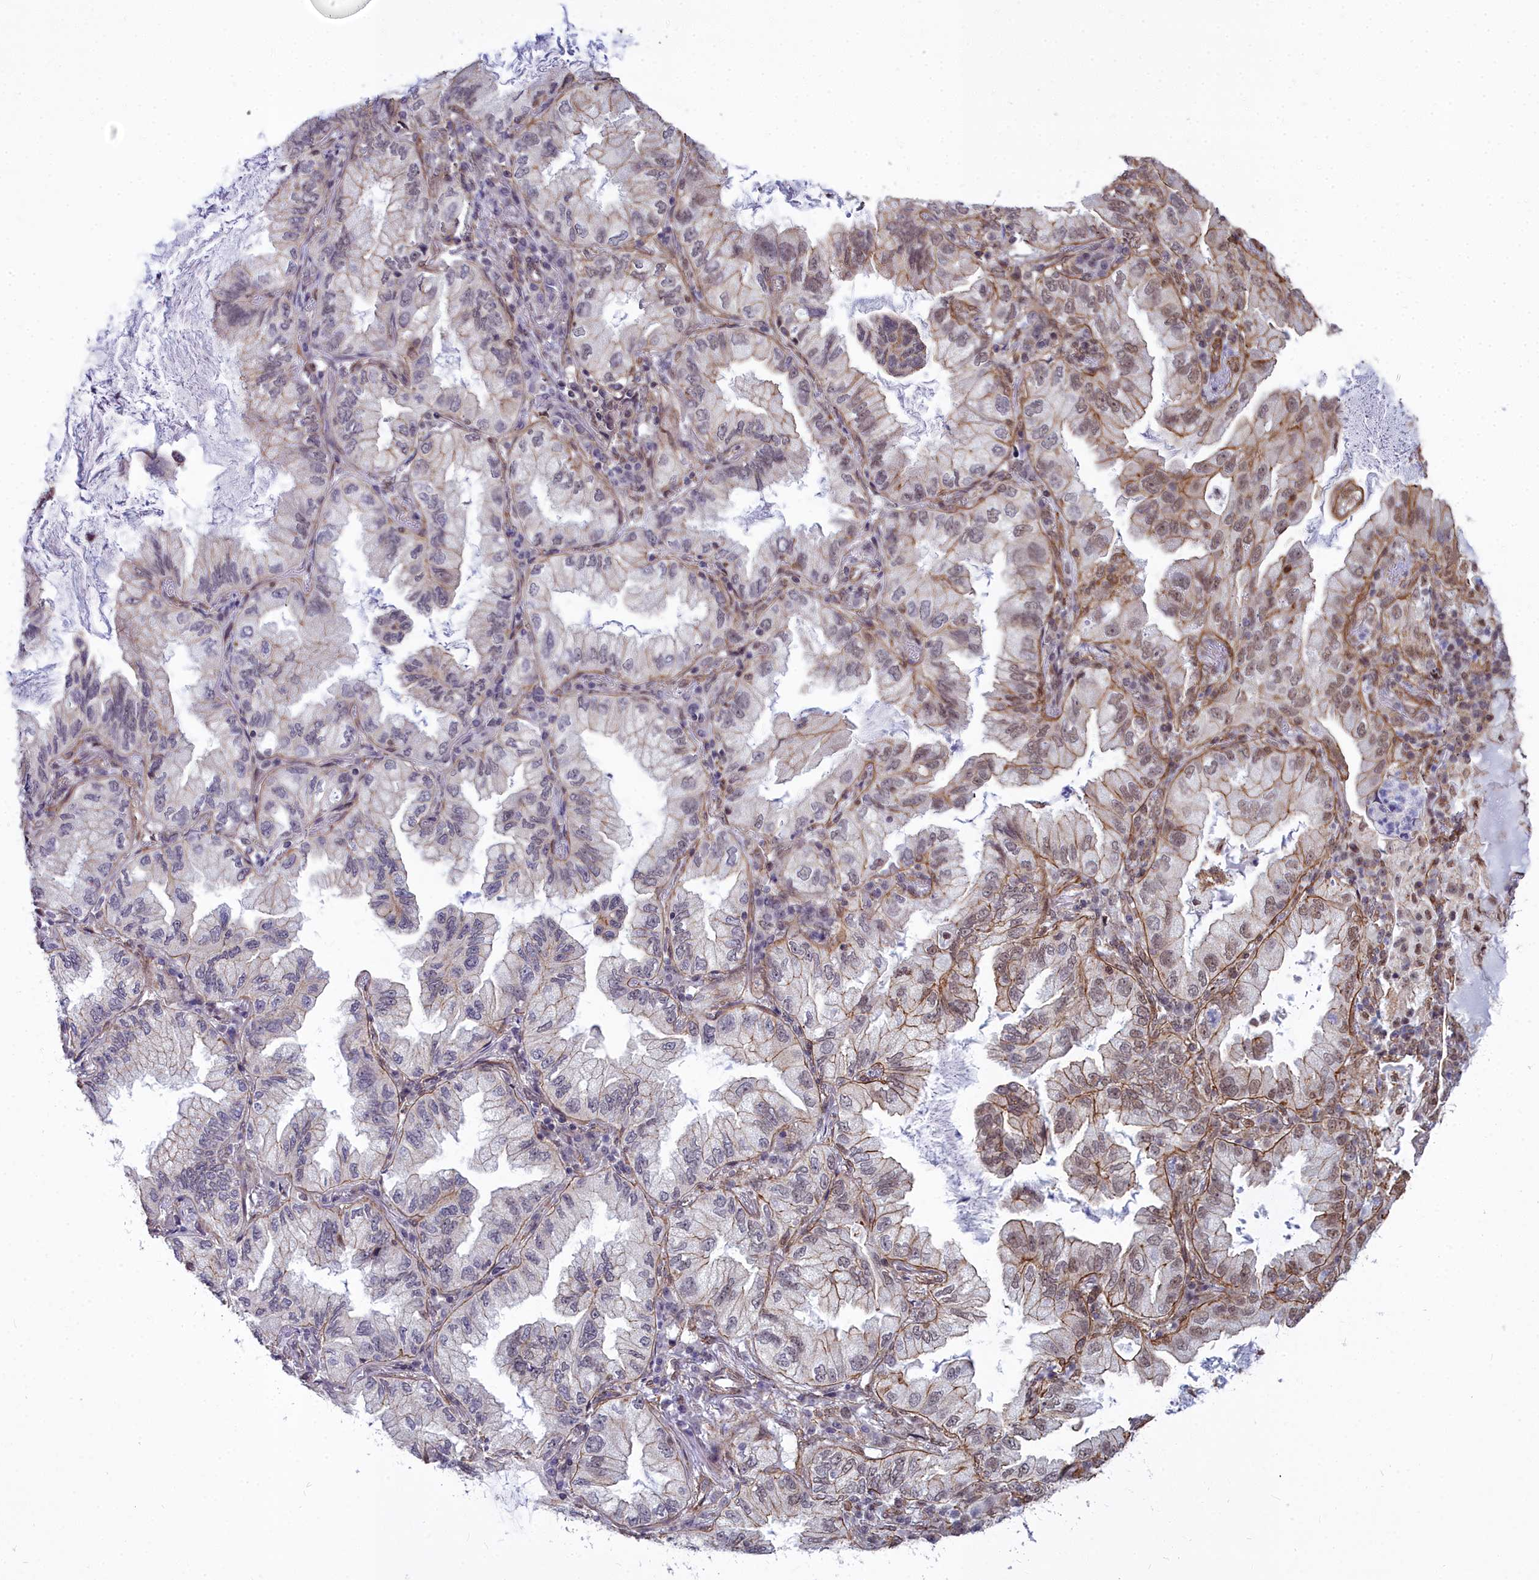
{"staining": {"intensity": "weak", "quantity": "<25%", "location": "cytoplasmic/membranous,nuclear"}, "tissue": "lung cancer", "cell_type": "Tumor cells", "image_type": "cancer", "snomed": [{"axis": "morphology", "description": "Adenocarcinoma, NOS"}, {"axis": "topography", "description": "Lung"}], "caption": "Immunohistochemical staining of human lung cancer displays no significant expression in tumor cells.", "gene": "YJU2", "patient": {"sex": "female", "age": 69}}